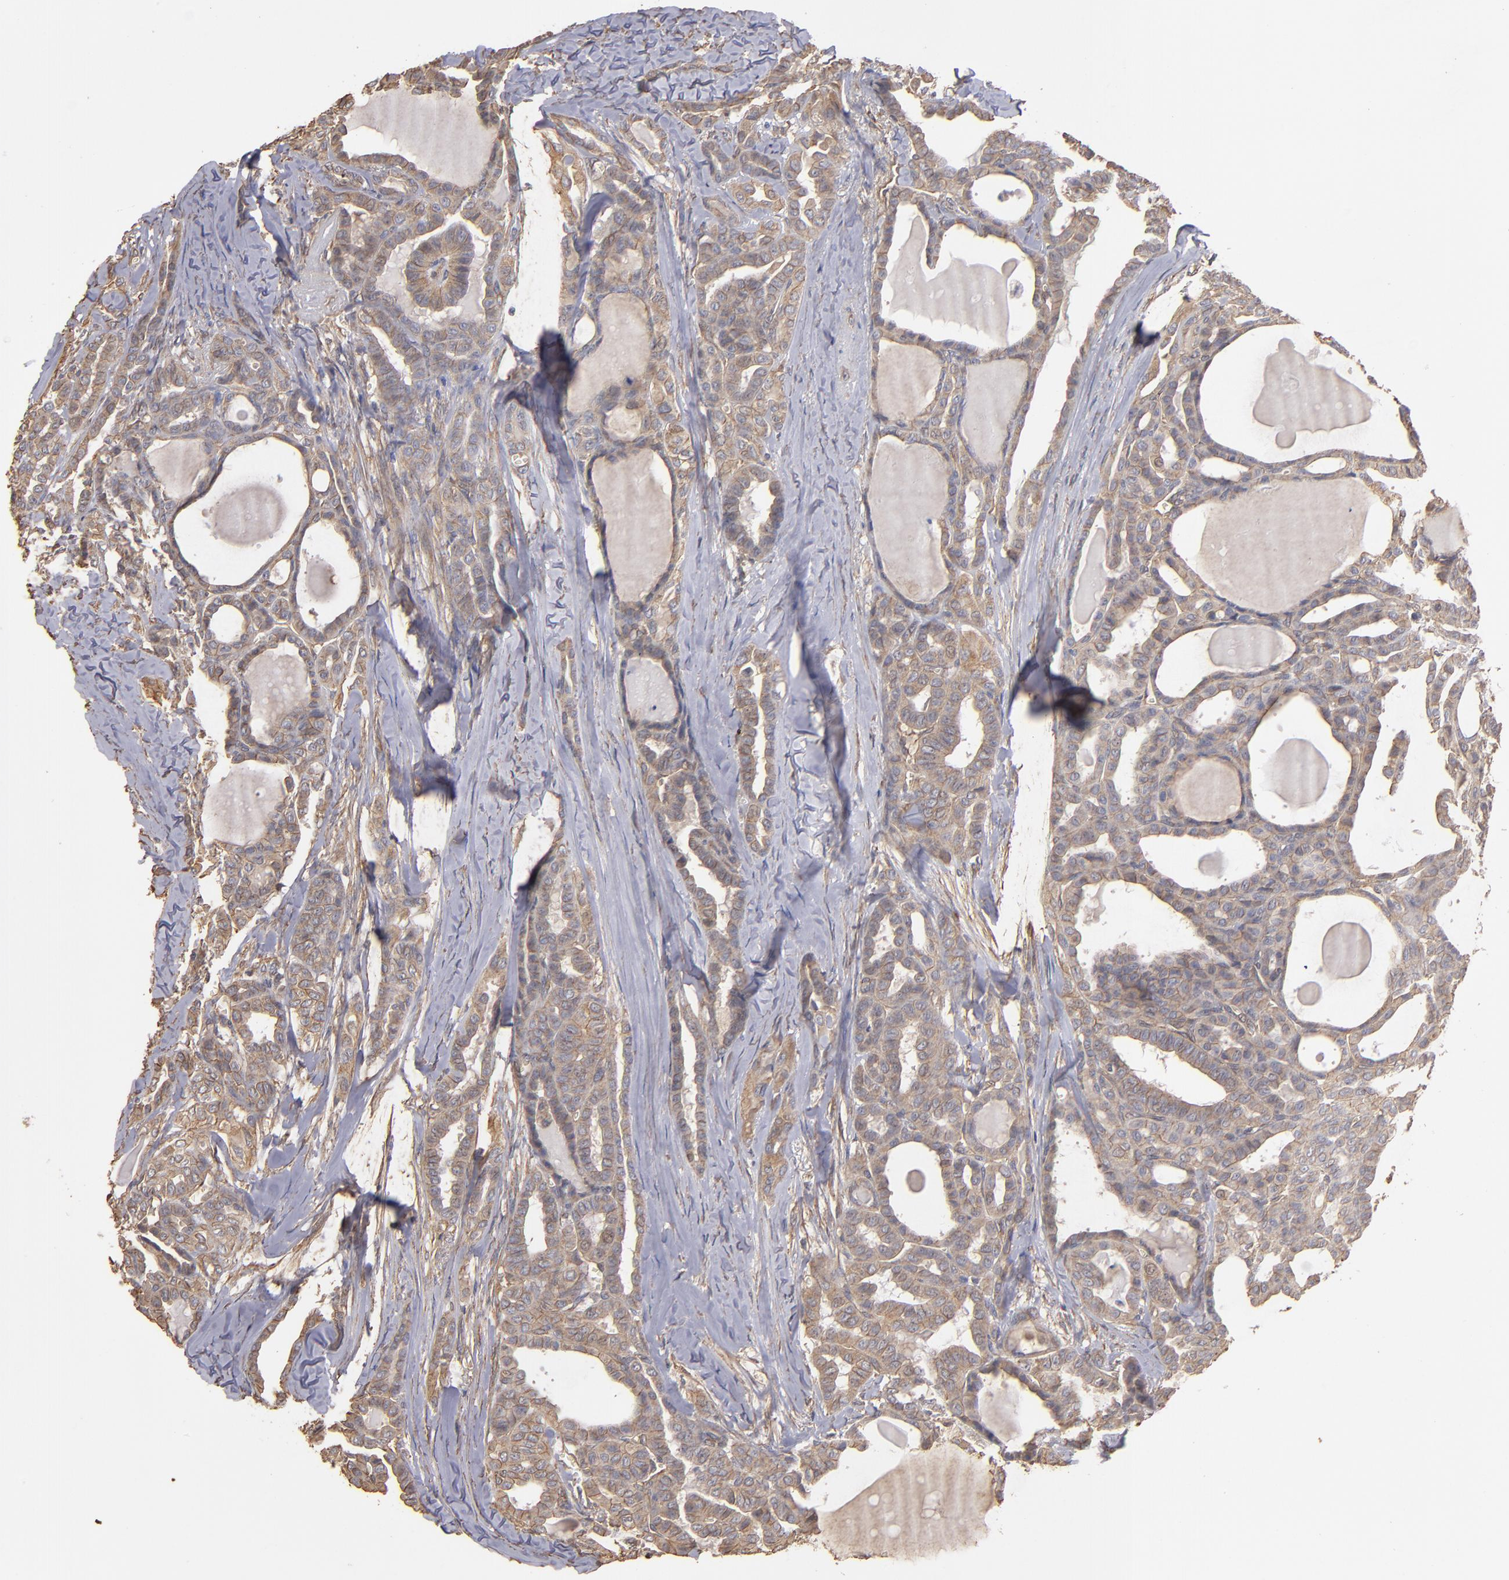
{"staining": {"intensity": "weak", "quantity": ">75%", "location": "cytoplasmic/membranous"}, "tissue": "thyroid cancer", "cell_type": "Tumor cells", "image_type": "cancer", "snomed": [{"axis": "morphology", "description": "Carcinoma, NOS"}, {"axis": "topography", "description": "Thyroid gland"}], "caption": "This is an image of IHC staining of carcinoma (thyroid), which shows weak positivity in the cytoplasmic/membranous of tumor cells.", "gene": "DMD", "patient": {"sex": "female", "age": 91}}